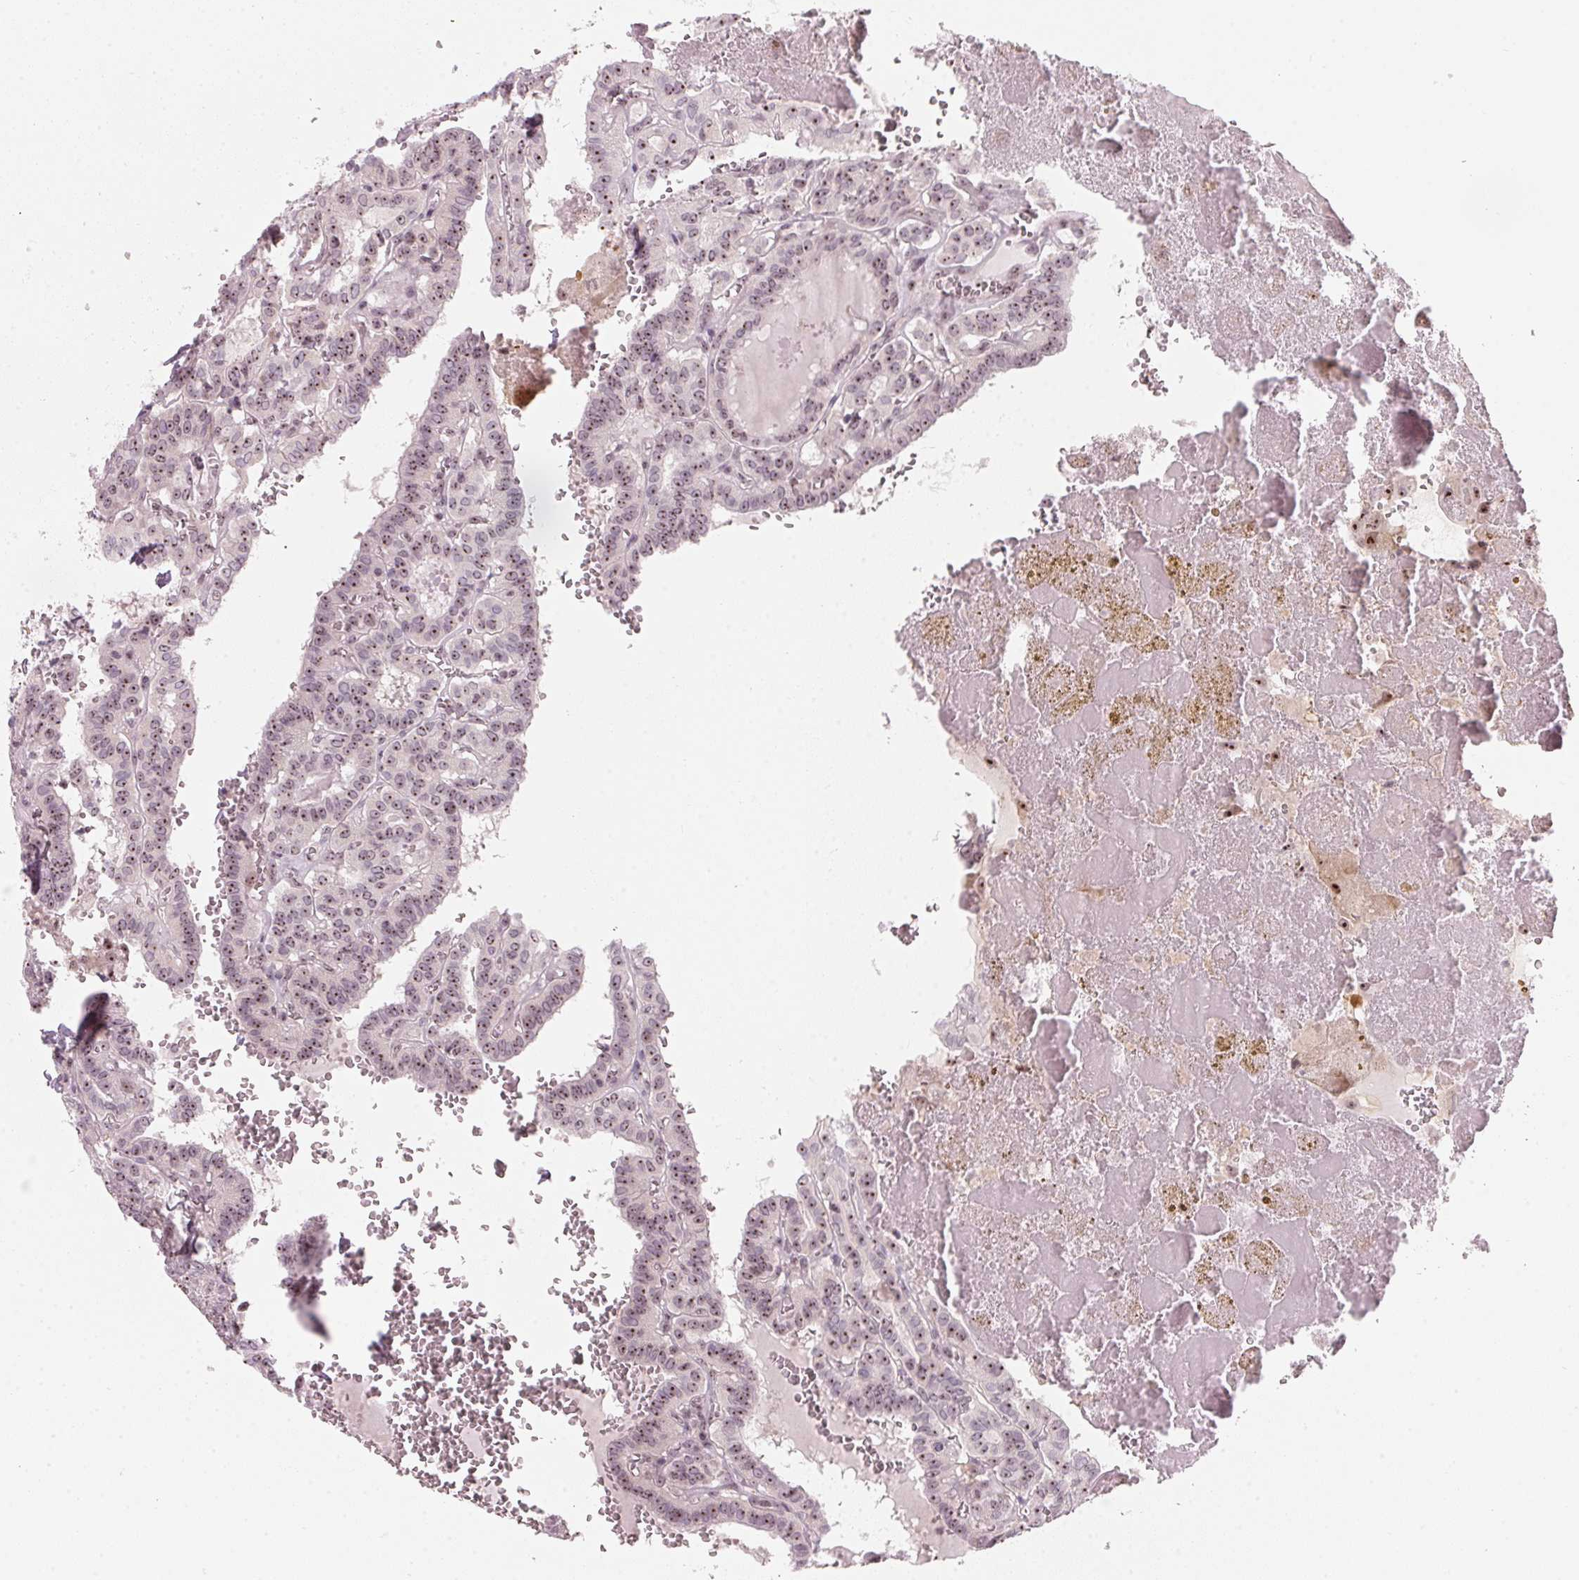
{"staining": {"intensity": "weak", "quantity": ">75%", "location": "nuclear"}, "tissue": "thyroid cancer", "cell_type": "Tumor cells", "image_type": "cancer", "snomed": [{"axis": "morphology", "description": "Papillary adenocarcinoma, NOS"}, {"axis": "topography", "description": "Thyroid gland"}], "caption": "Thyroid papillary adenocarcinoma stained with DAB IHC displays low levels of weak nuclear positivity in approximately >75% of tumor cells.", "gene": "DNTTIP2", "patient": {"sex": "female", "age": 21}}